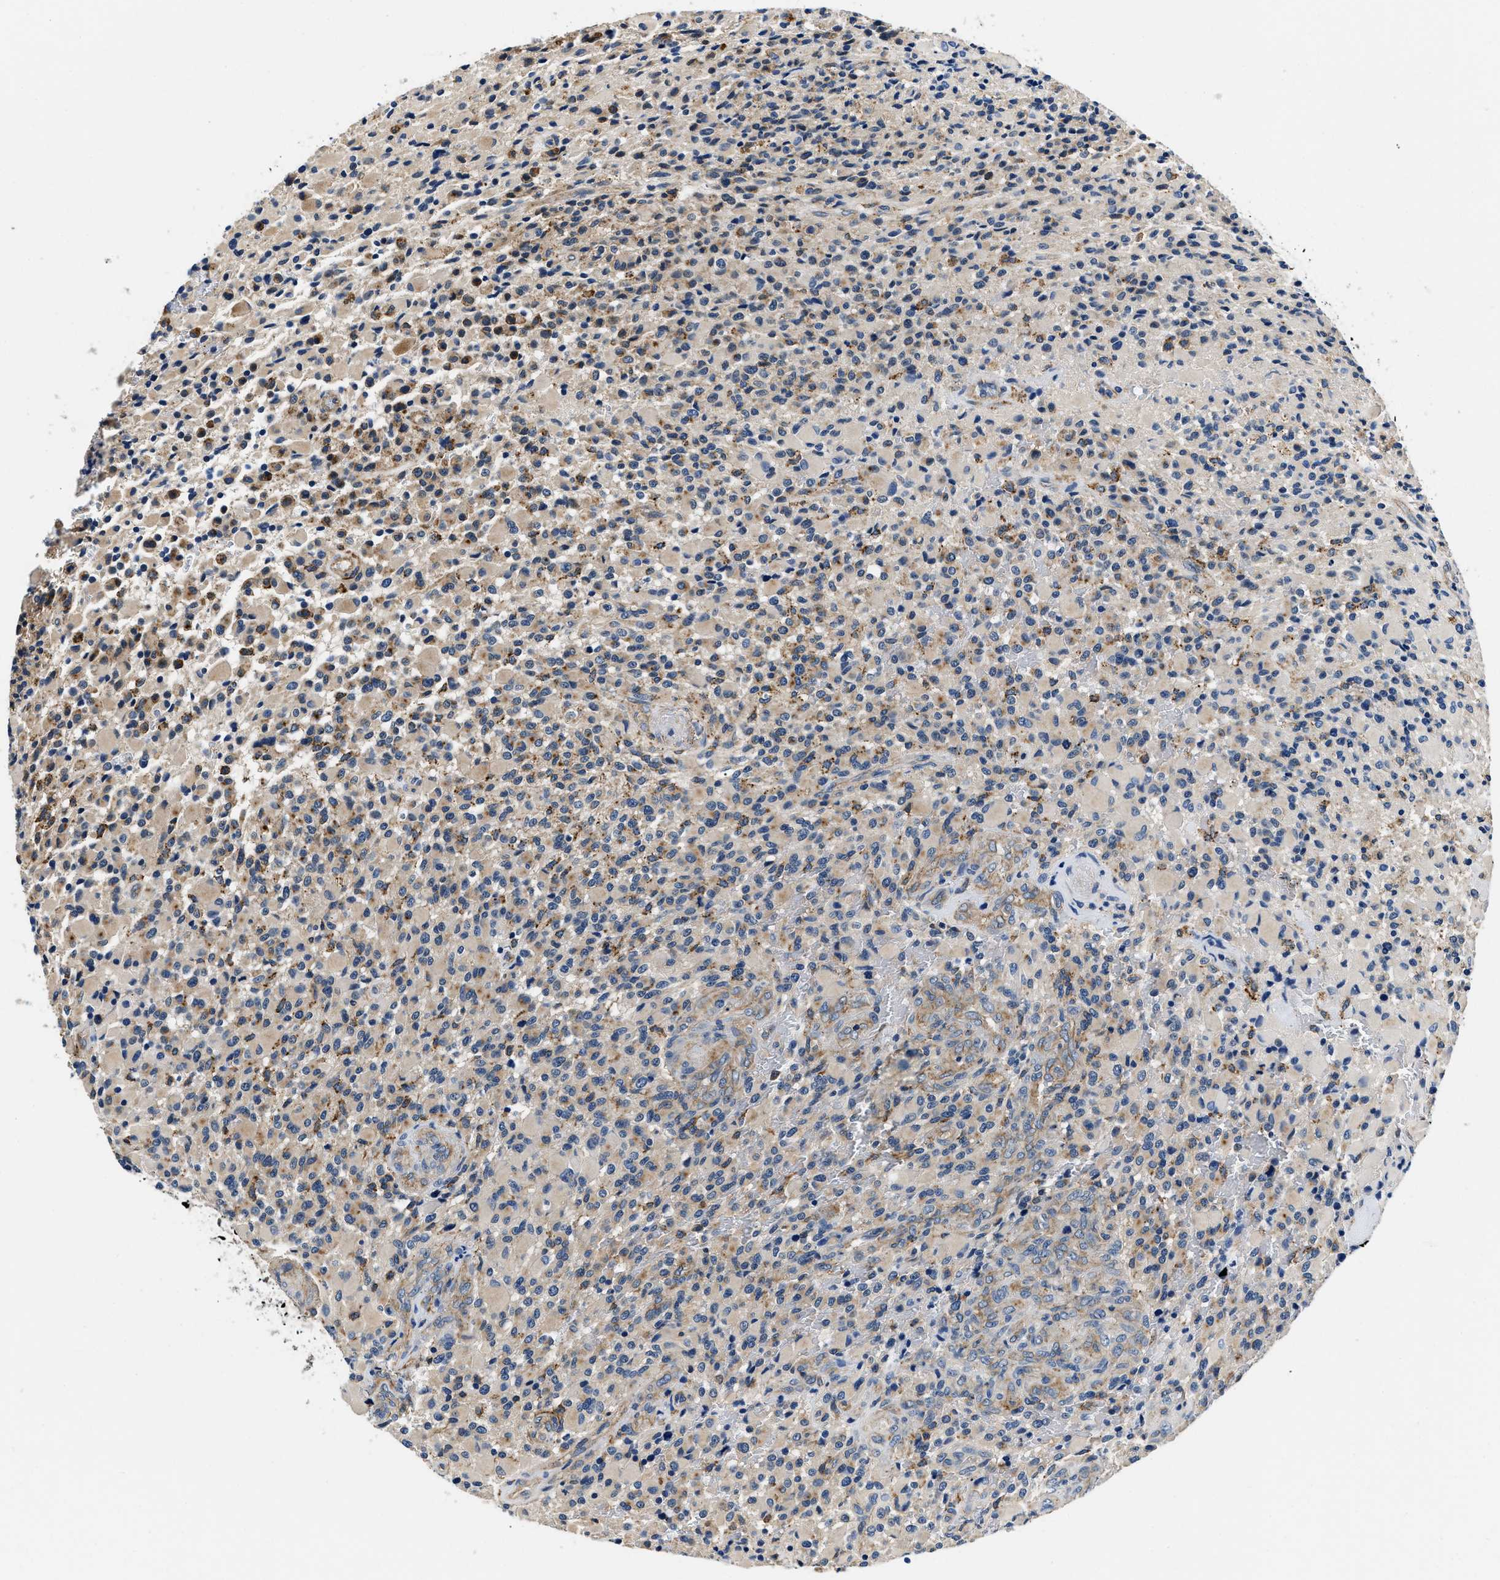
{"staining": {"intensity": "moderate", "quantity": "25%-75%", "location": "cytoplasmic/membranous"}, "tissue": "glioma", "cell_type": "Tumor cells", "image_type": "cancer", "snomed": [{"axis": "morphology", "description": "Glioma, malignant, High grade"}, {"axis": "topography", "description": "Brain"}], "caption": "Immunohistochemical staining of human malignant glioma (high-grade) demonstrates moderate cytoplasmic/membranous protein expression in approximately 25%-75% of tumor cells.", "gene": "ZFAND3", "patient": {"sex": "male", "age": 71}}